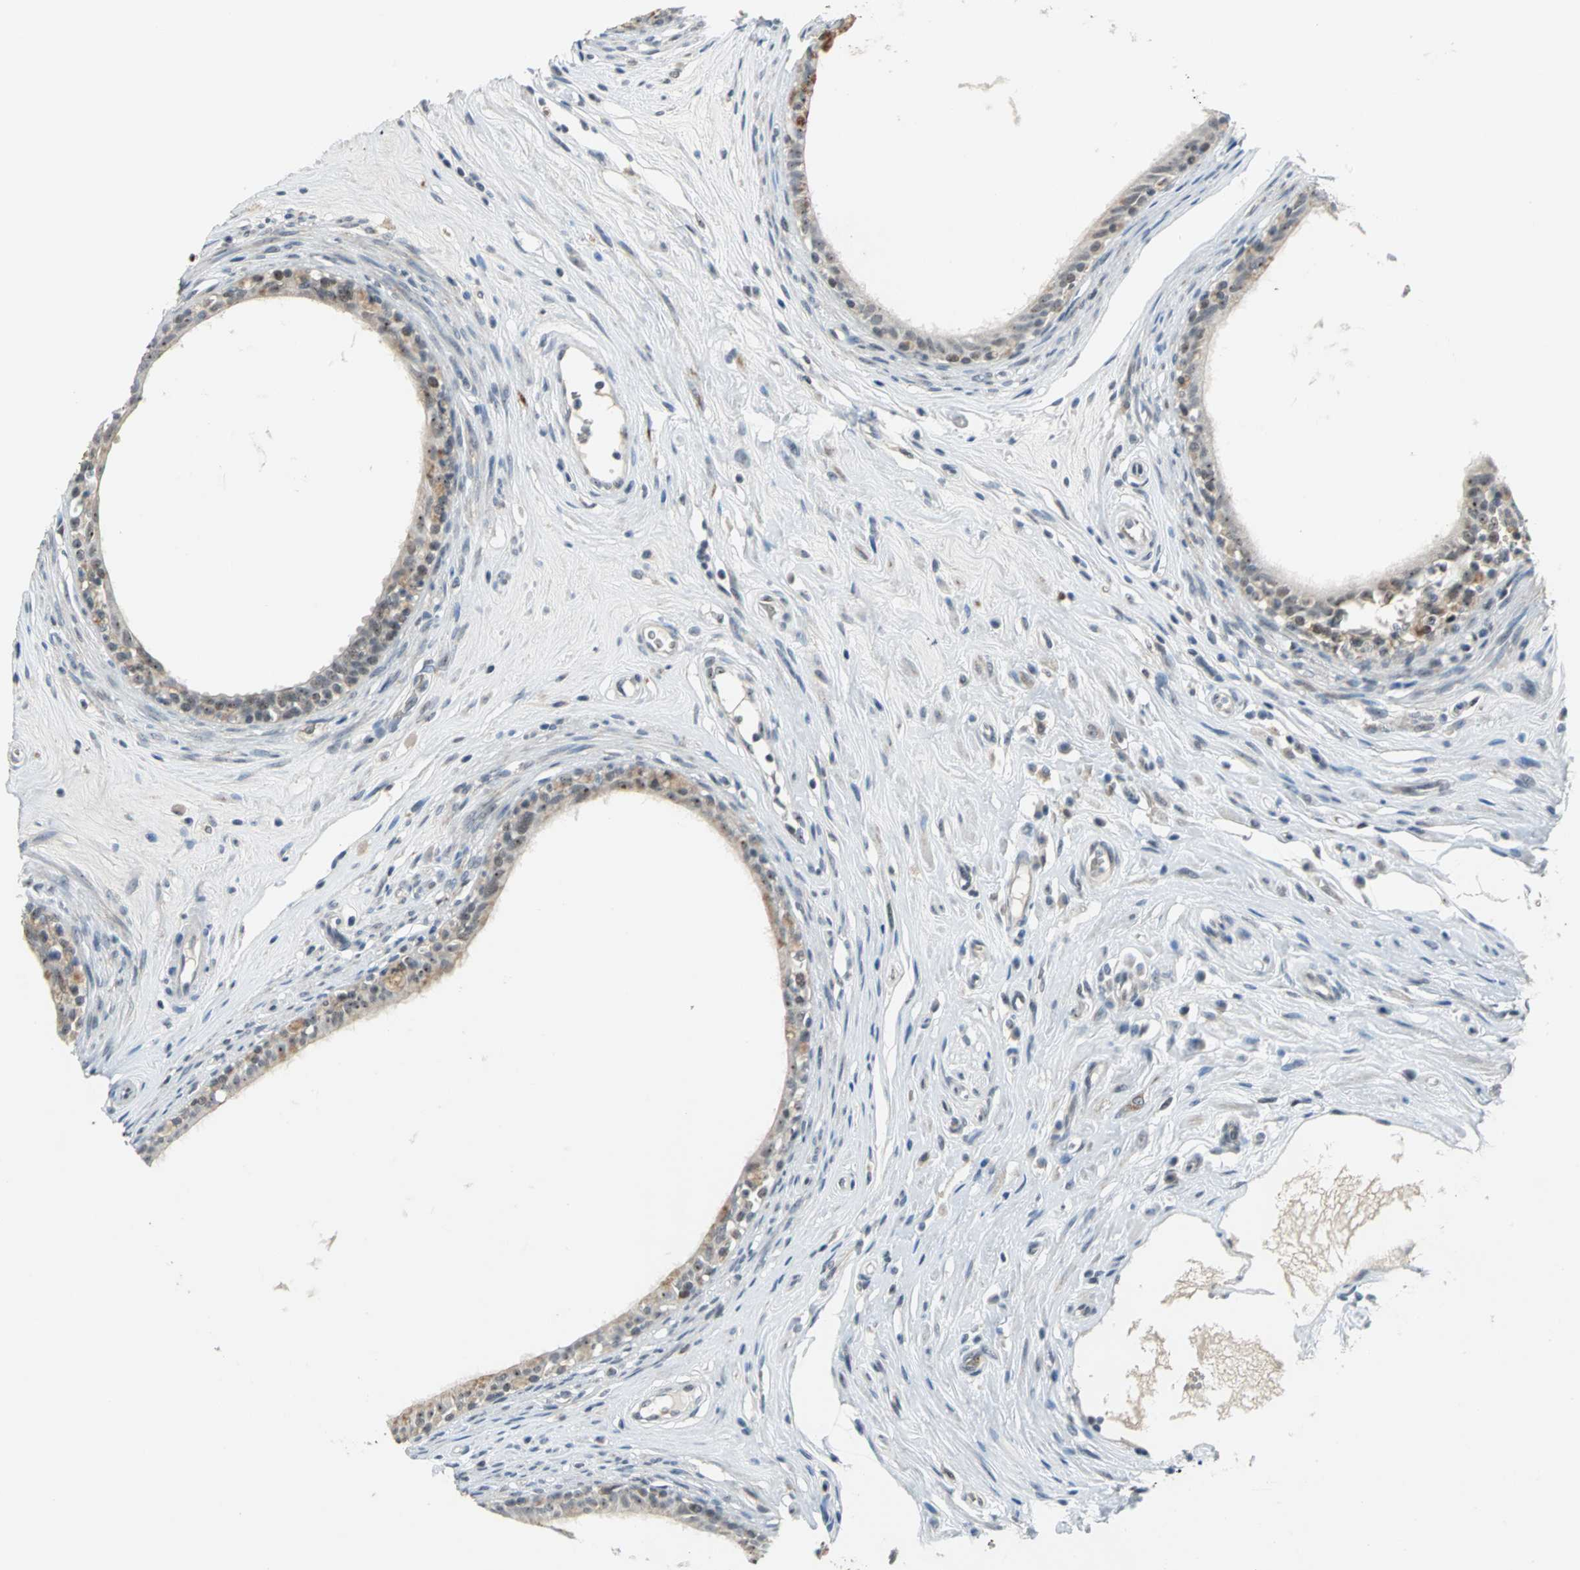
{"staining": {"intensity": "weak", "quantity": "25%-75%", "location": "nuclear"}, "tissue": "epididymis", "cell_type": "Glandular cells", "image_type": "normal", "snomed": [{"axis": "morphology", "description": "Normal tissue, NOS"}, {"axis": "morphology", "description": "Inflammation, NOS"}, {"axis": "topography", "description": "Epididymis"}], "caption": "A photomicrograph of epididymis stained for a protein reveals weak nuclear brown staining in glandular cells. (brown staining indicates protein expression, while blue staining denotes nuclei).", "gene": "GLI3", "patient": {"sex": "male", "age": 84}}